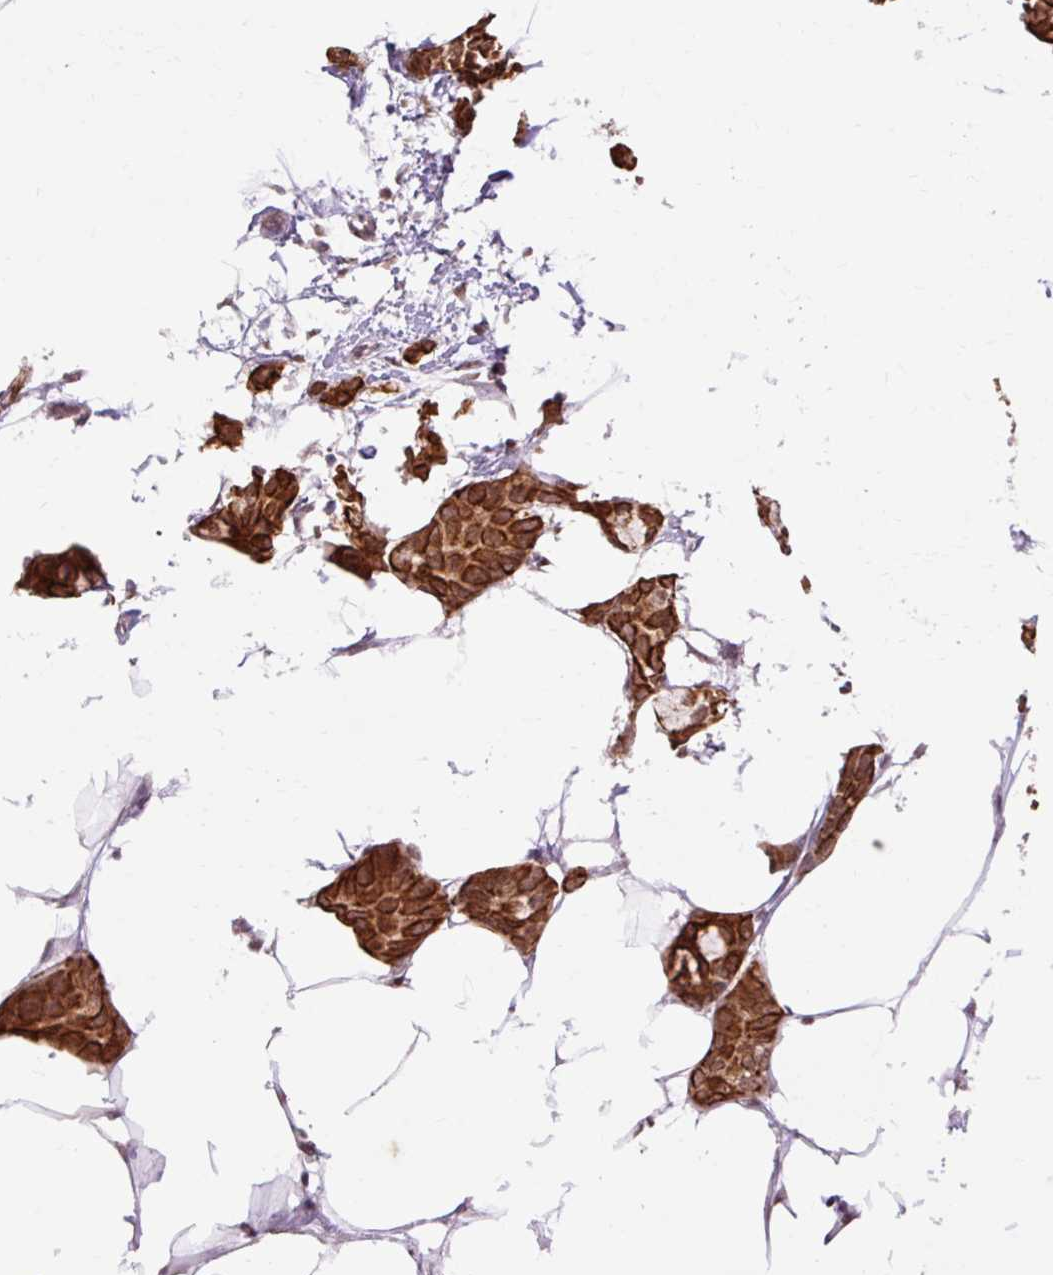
{"staining": {"intensity": "strong", "quantity": ">75%", "location": "cytoplasmic/membranous,nuclear"}, "tissue": "breast cancer", "cell_type": "Tumor cells", "image_type": "cancer", "snomed": [{"axis": "morphology", "description": "Duct carcinoma"}, {"axis": "topography", "description": "Breast"}], "caption": "Immunohistochemistry of human invasive ductal carcinoma (breast) reveals high levels of strong cytoplasmic/membranous and nuclear expression in about >75% of tumor cells.", "gene": "NPIPB12", "patient": {"sex": "female", "age": 73}}